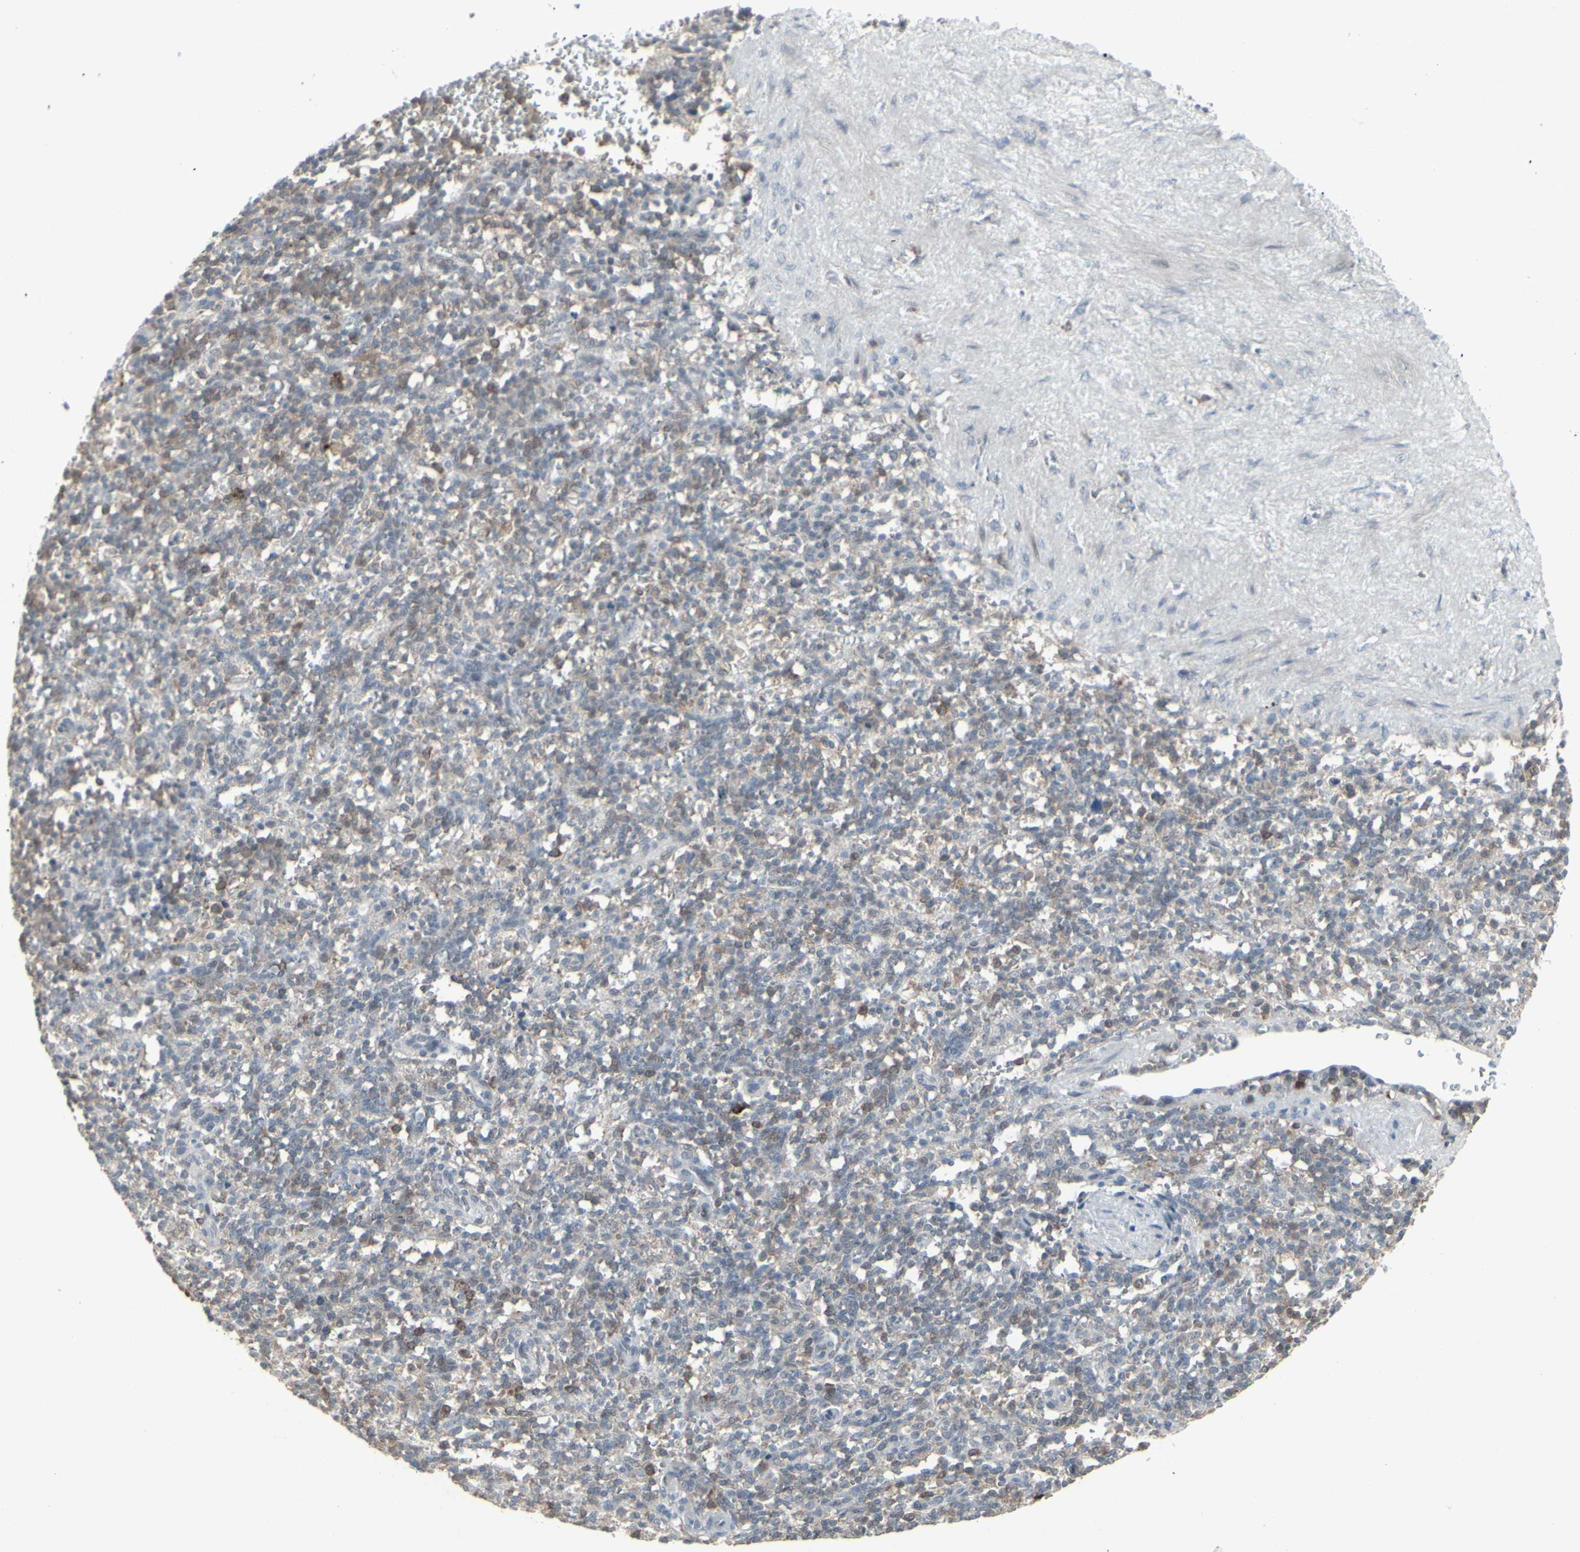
{"staining": {"intensity": "moderate", "quantity": "25%-75%", "location": "cytoplasmic/membranous"}, "tissue": "spleen", "cell_type": "Cells in red pulp", "image_type": "normal", "snomed": [{"axis": "morphology", "description": "Normal tissue, NOS"}, {"axis": "topography", "description": "Spleen"}], "caption": "Cells in red pulp reveal medium levels of moderate cytoplasmic/membranous positivity in approximately 25%-75% of cells in unremarkable spleen. Nuclei are stained in blue.", "gene": "SAMSN1", "patient": {"sex": "female", "age": 74}}